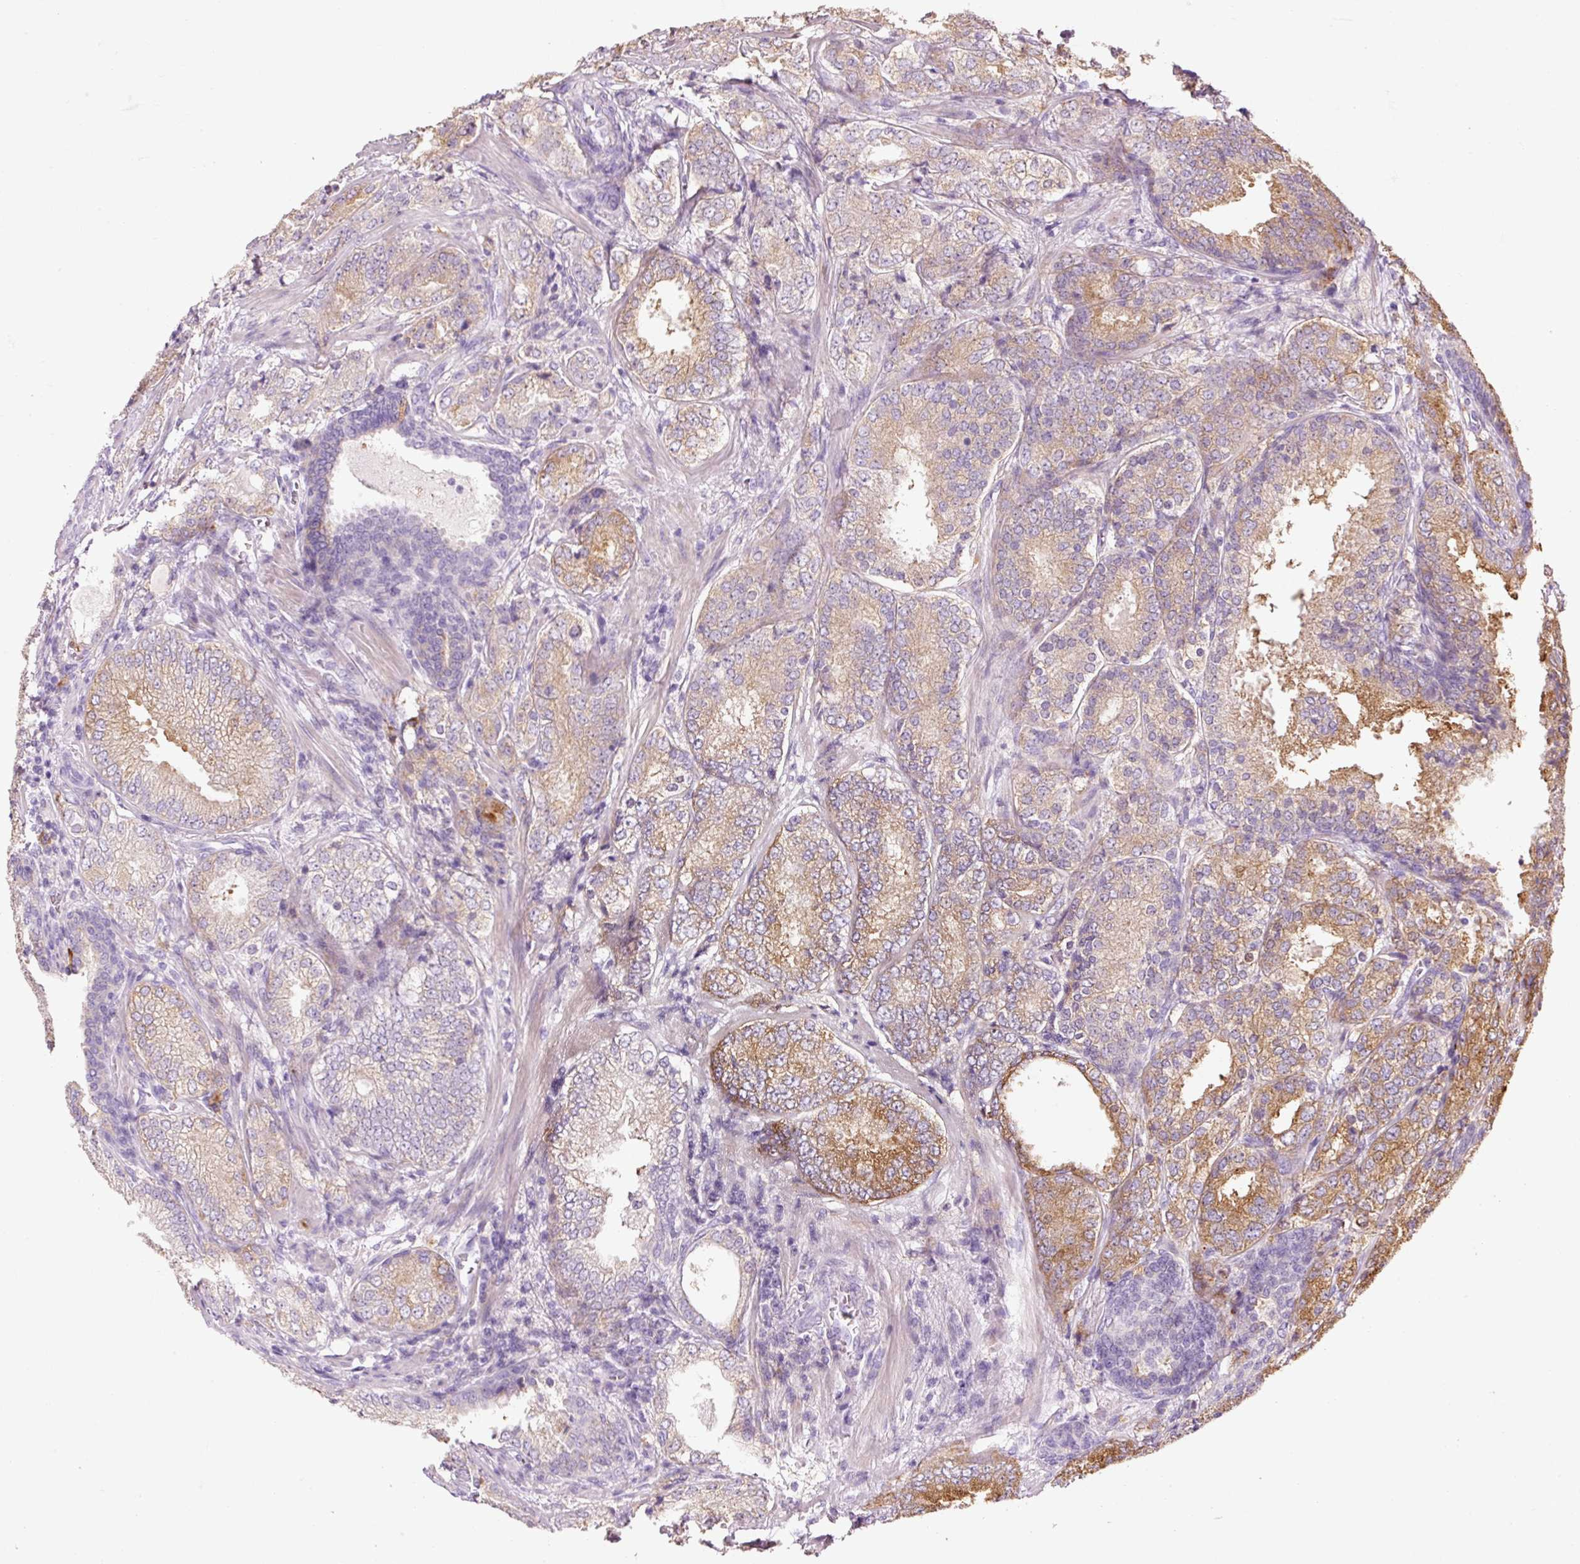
{"staining": {"intensity": "moderate", "quantity": "25%-75%", "location": "cytoplasmic/membranous"}, "tissue": "prostate cancer", "cell_type": "Tumor cells", "image_type": "cancer", "snomed": [{"axis": "morphology", "description": "Adenocarcinoma, High grade"}, {"axis": "topography", "description": "Prostate"}], "caption": "Moderate cytoplasmic/membranous staining is appreciated in approximately 25%-75% of tumor cells in prostate cancer. Nuclei are stained in blue.", "gene": "HAX1", "patient": {"sex": "male", "age": 63}}